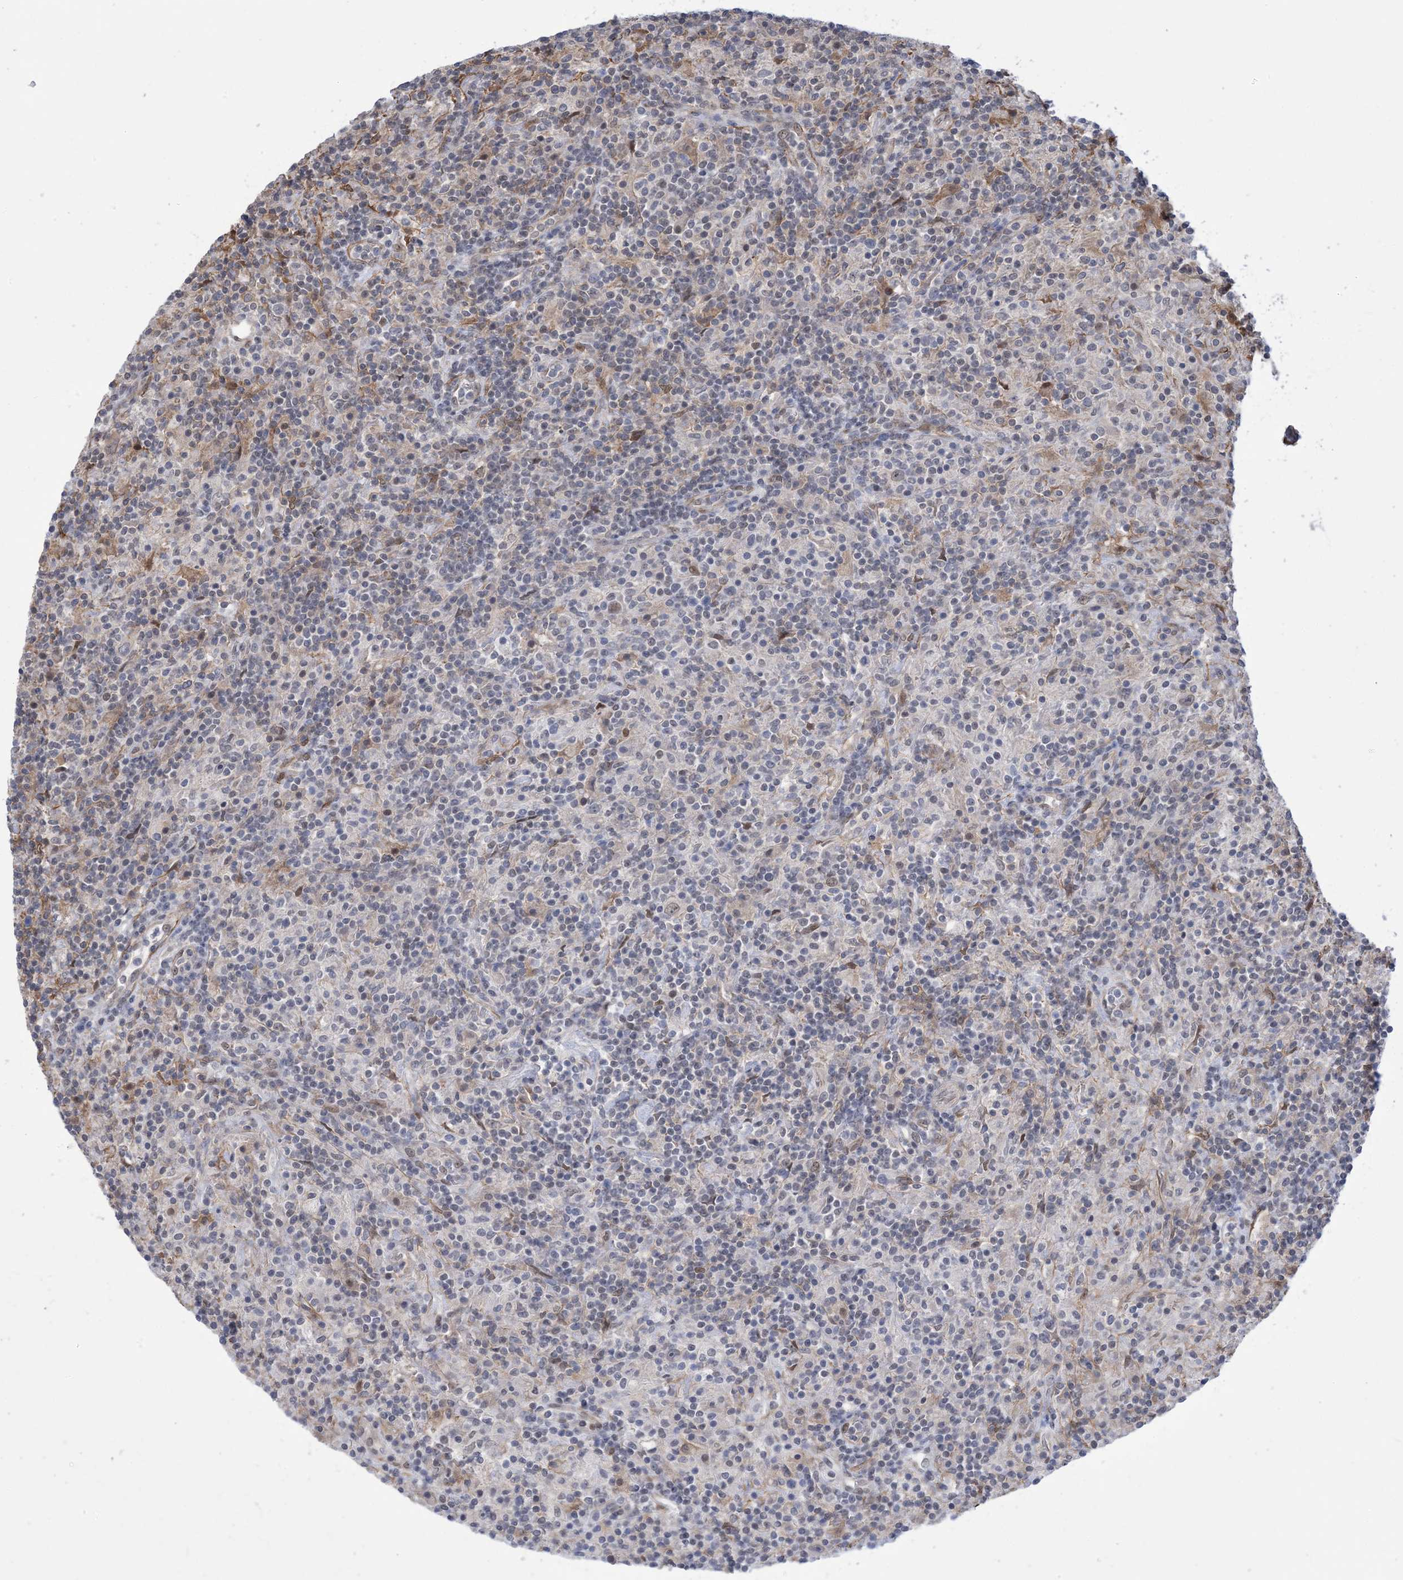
{"staining": {"intensity": "negative", "quantity": "none", "location": "none"}, "tissue": "lymphoma", "cell_type": "Tumor cells", "image_type": "cancer", "snomed": [{"axis": "morphology", "description": "Hodgkin's disease, NOS"}, {"axis": "topography", "description": "Lymph node"}], "caption": "DAB immunohistochemical staining of human lymphoma exhibits no significant staining in tumor cells. The staining was performed using DAB (3,3'-diaminobenzidine) to visualize the protein expression in brown, while the nuclei were stained in blue with hematoxylin (Magnification: 20x).", "gene": "ZNF8", "patient": {"sex": "male", "age": 70}}